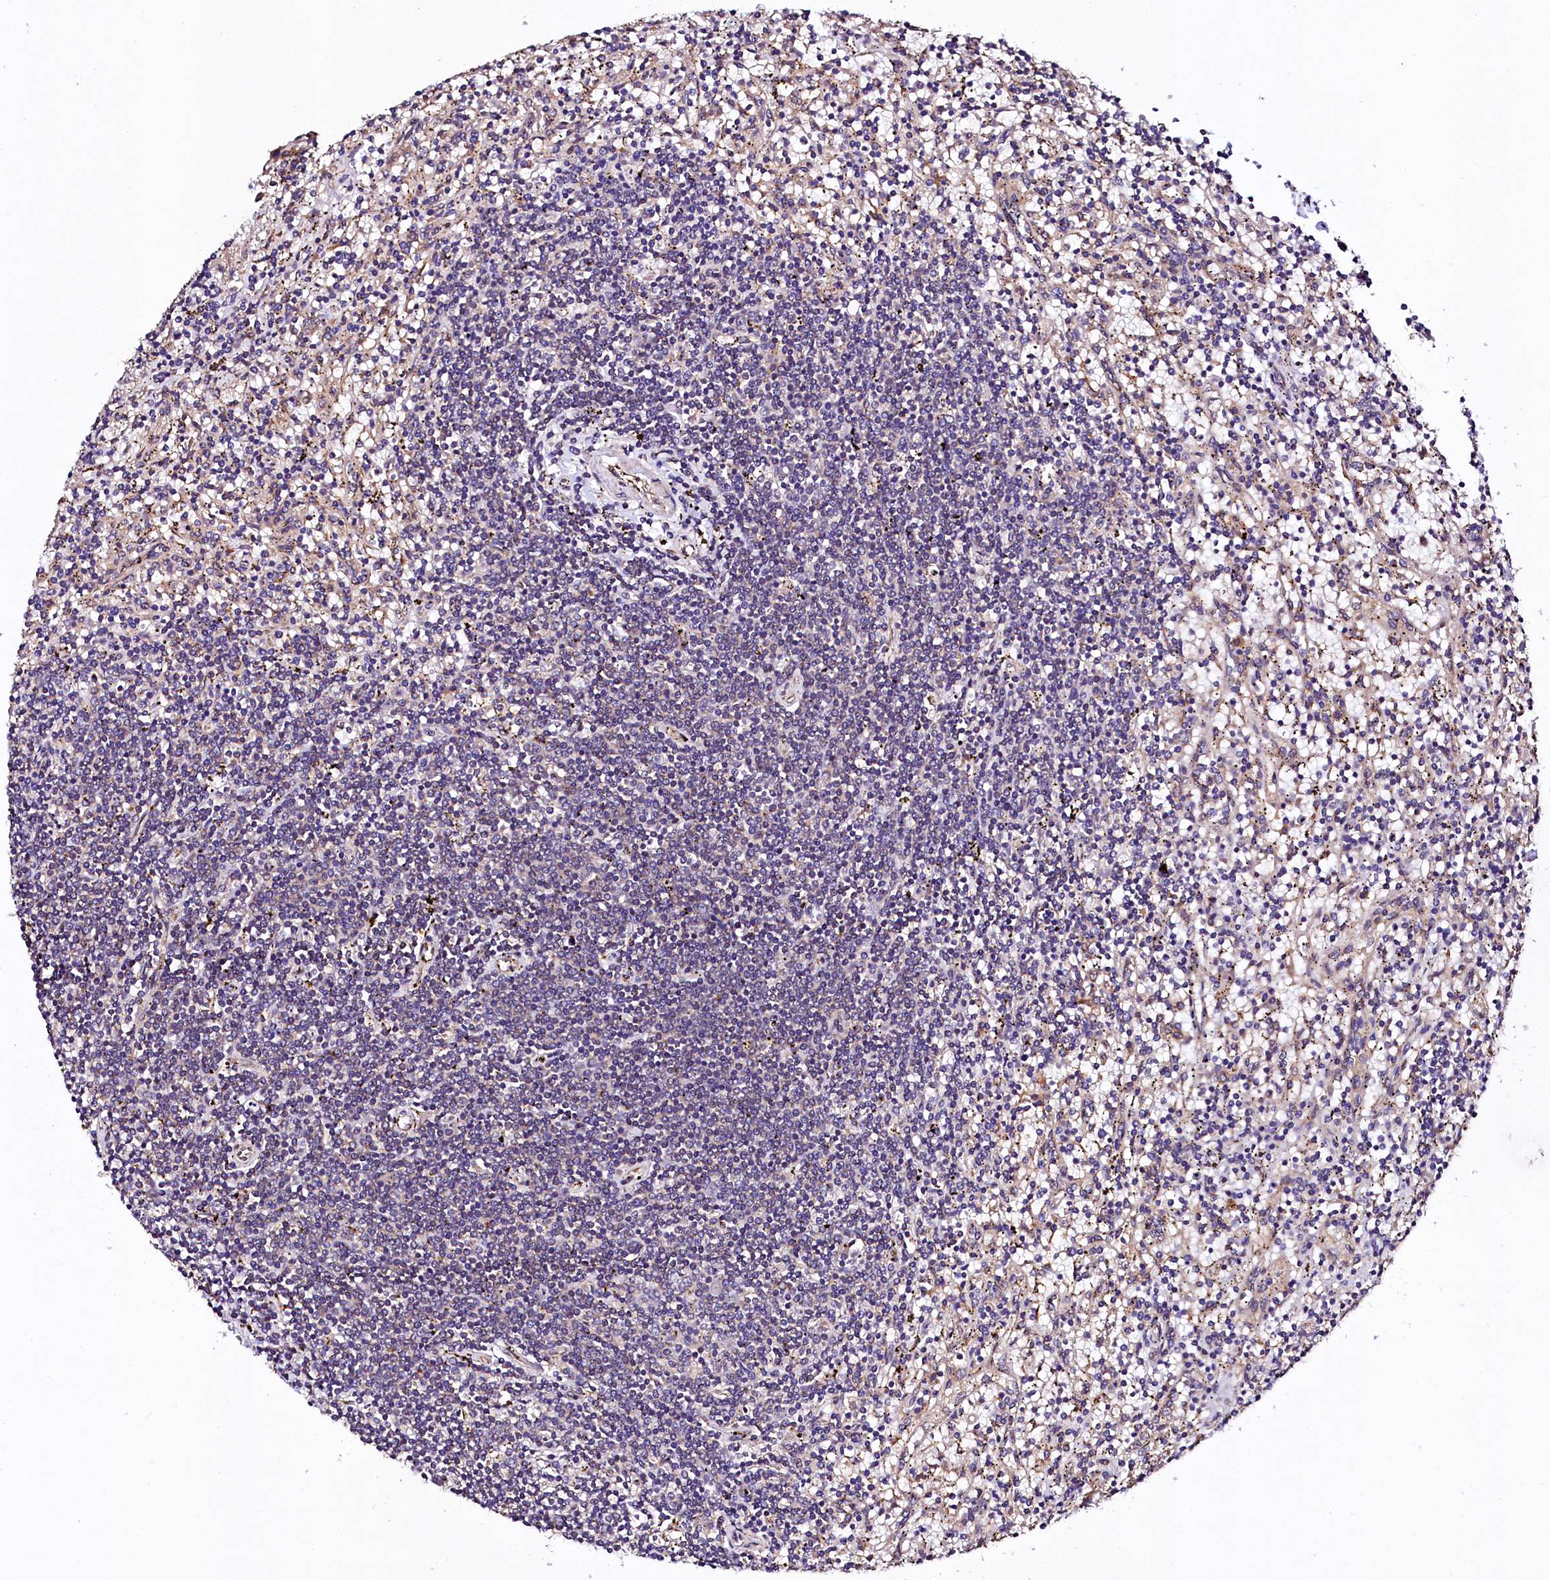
{"staining": {"intensity": "negative", "quantity": "none", "location": "none"}, "tissue": "lymphoma", "cell_type": "Tumor cells", "image_type": "cancer", "snomed": [{"axis": "morphology", "description": "Malignant lymphoma, non-Hodgkin's type, Low grade"}, {"axis": "topography", "description": "Spleen"}], "caption": "Protein analysis of low-grade malignant lymphoma, non-Hodgkin's type demonstrates no significant positivity in tumor cells.", "gene": "VPS35", "patient": {"sex": "male", "age": 76}}